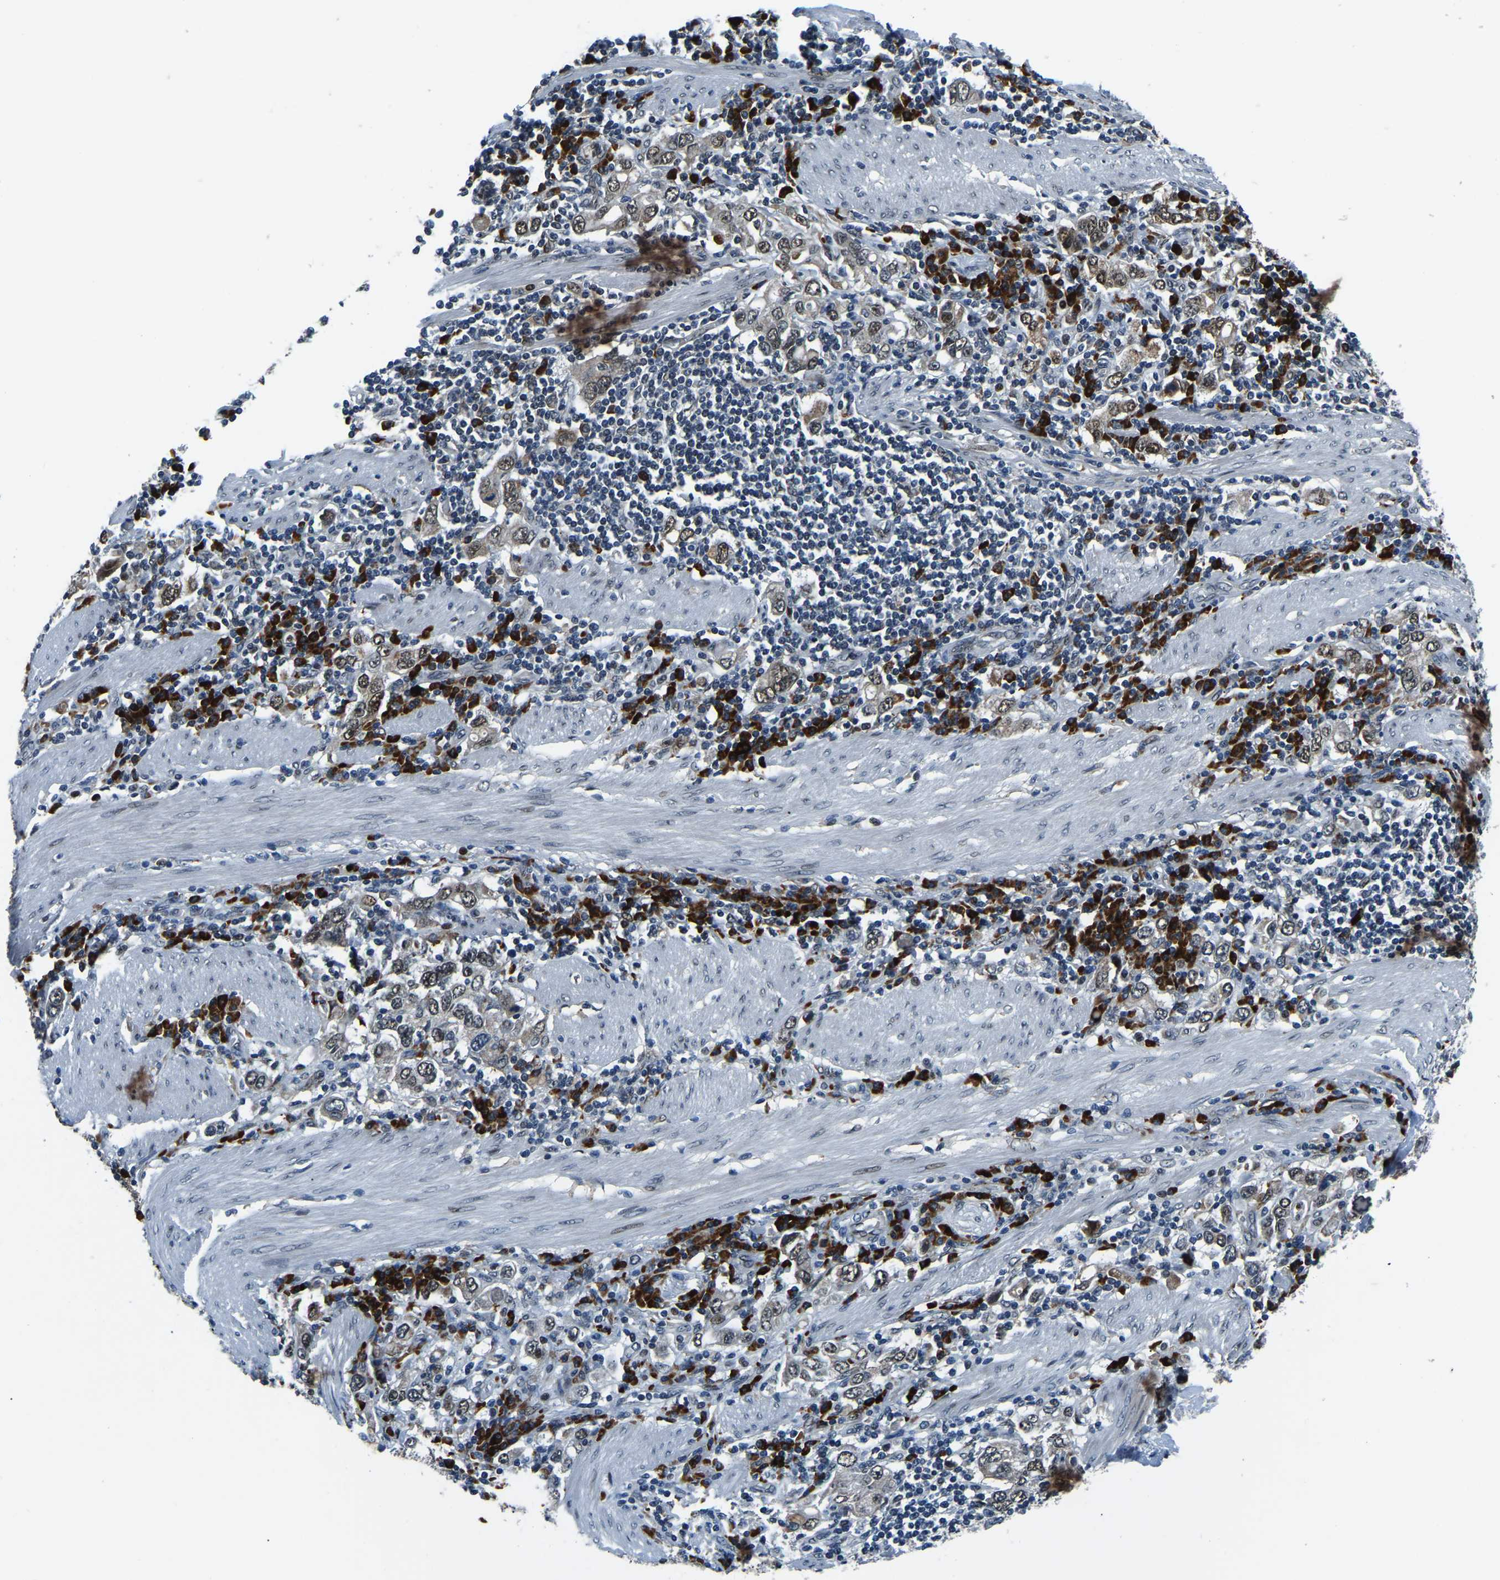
{"staining": {"intensity": "weak", "quantity": ">75%", "location": "cytoplasmic/membranous,nuclear"}, "tissue": "stomach cancer", "cell_type": "Tumor cells", "image_type": "cancer", "snomed": [{"axis": "morphology", "description": "Adenocarcinoma, NOS"}, {"axis": "topography", "description": "Stomach, upper"}], "caption": "DAB (3,3'-diaminobenzidine) immunohistochemical staining of stomach cancer (adenocarcinoma) exhibits weak cytoplasmic/membranous and nuclear protein staining in approximately >75% of tumor cells. (DAB IHC with brightfield microscopy, high magnification).", "gene": "ING2", "patient": {"sex": "male", "age": 62}}